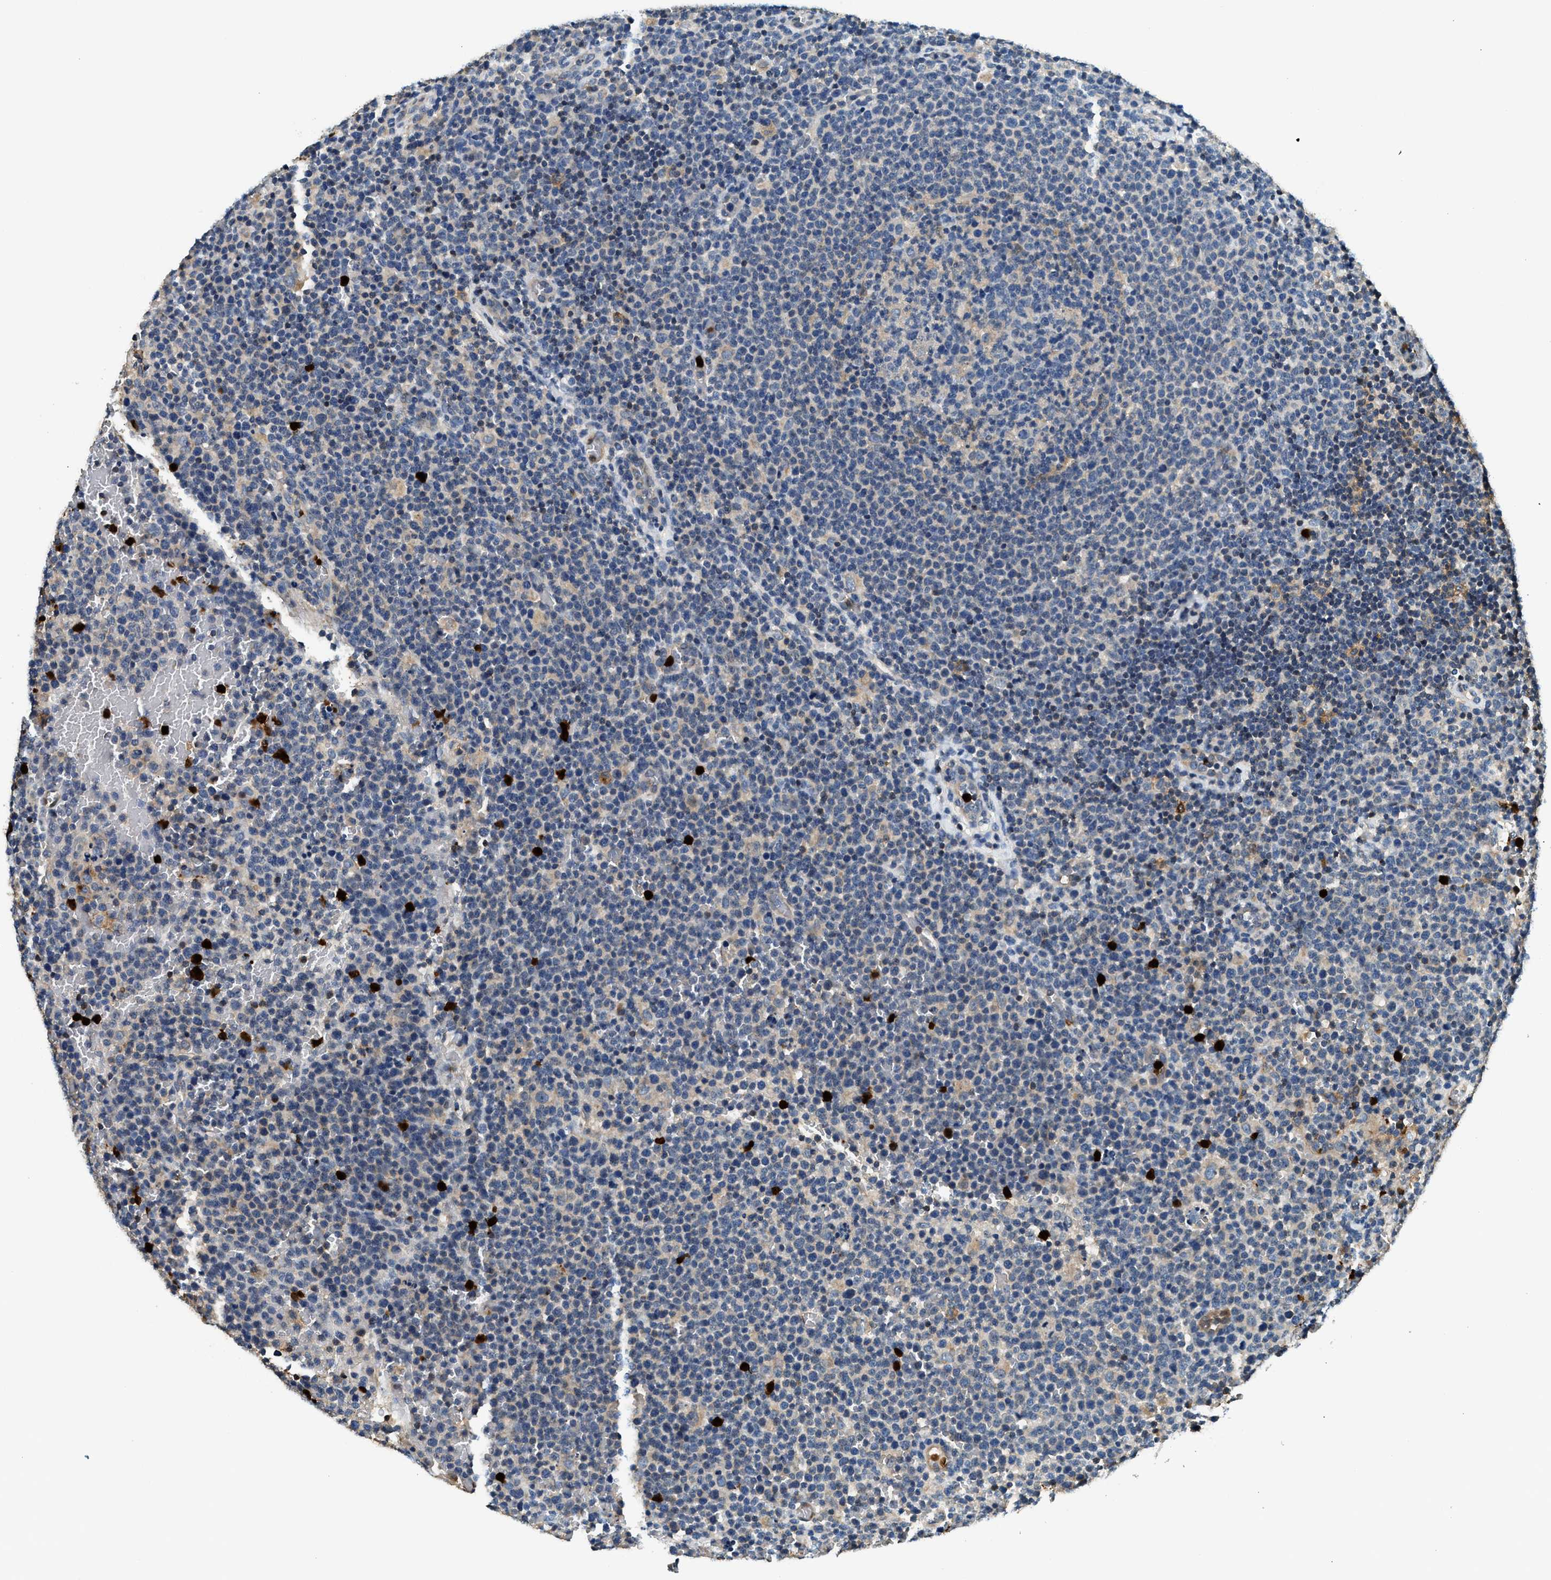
{"staining": {"intensity": "strong", "quantity": "<25%", "location": "cytoplasmic/membranous"}, "tissue": "lymphoma", "cell_type": "Tumor cells", "image_type": "cancer", "snomed": [{"axis": "morphology", "description": "Malignant lymphoma, non-Hodgkin's type, High grade"}, {"axis": "topography", "description": "Lymph node"}], "caption": "Protein expression analysis of lymphoma reveals strong cytoplasmic/membranous staining in approximately <25% of tumor cells.", "gene": "ANXA3", "patient": {"sex": "male", "age": 61}}